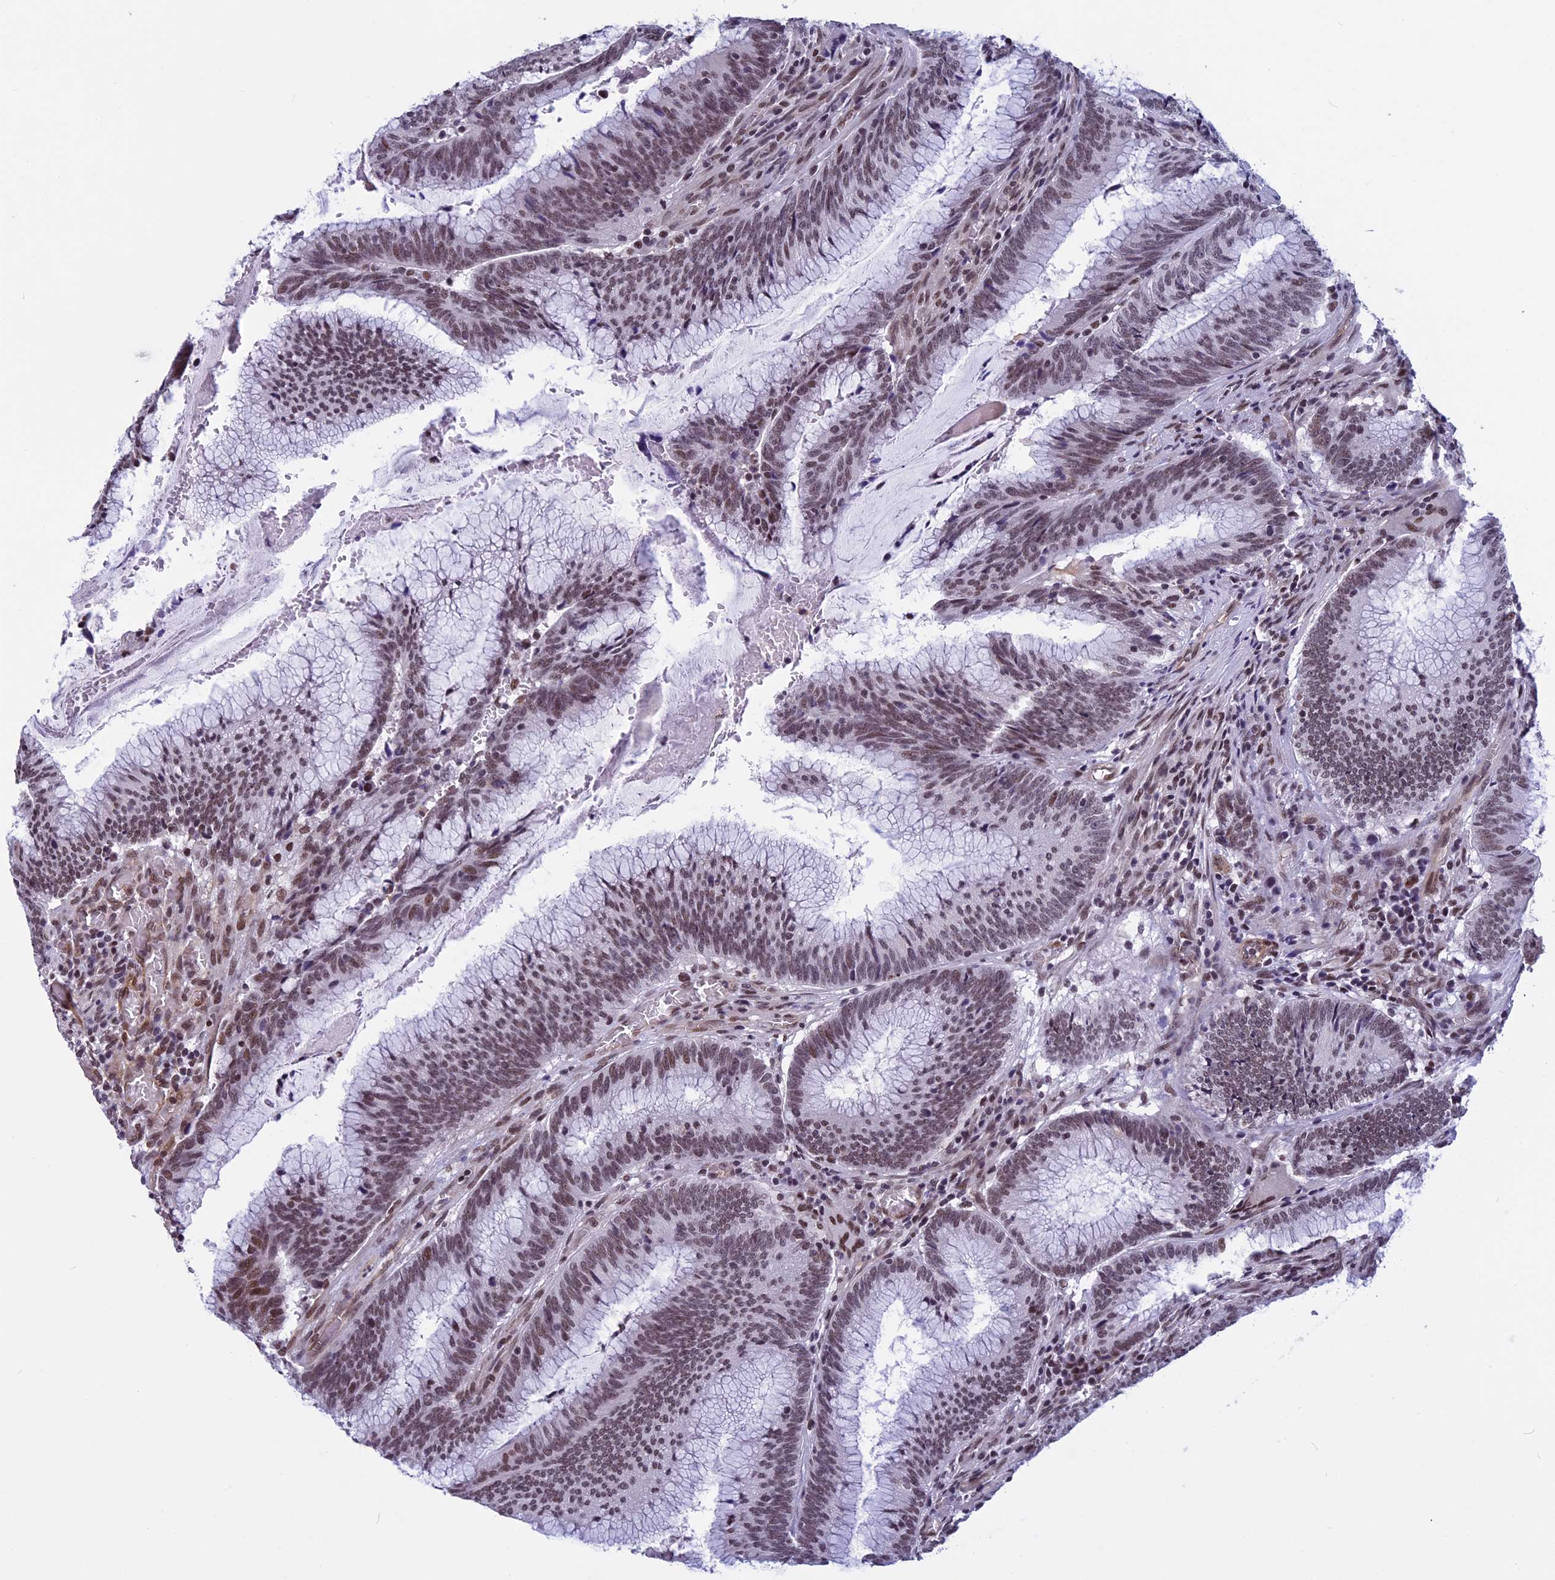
{"staining": {"intensity": "moderate", "quantity": ">75%", "location": "nuclear"}, "tissue": "colorectal cancer", "cell_type": "Tumor cells", "image_type": "cancer", "snomed": [{"axis": "morphology", "description": "Adenocarcinoma, NOS"}, {"axis": "topography", "description": "Rectum"}], "caption": "Protein staining of adenocarcinoma (colorectal) tissue displays moderate nuclear positivity in about >75% of tumor cells.", "gene": "NIPBL", "patient": {"sex": "female", "age": 77}}